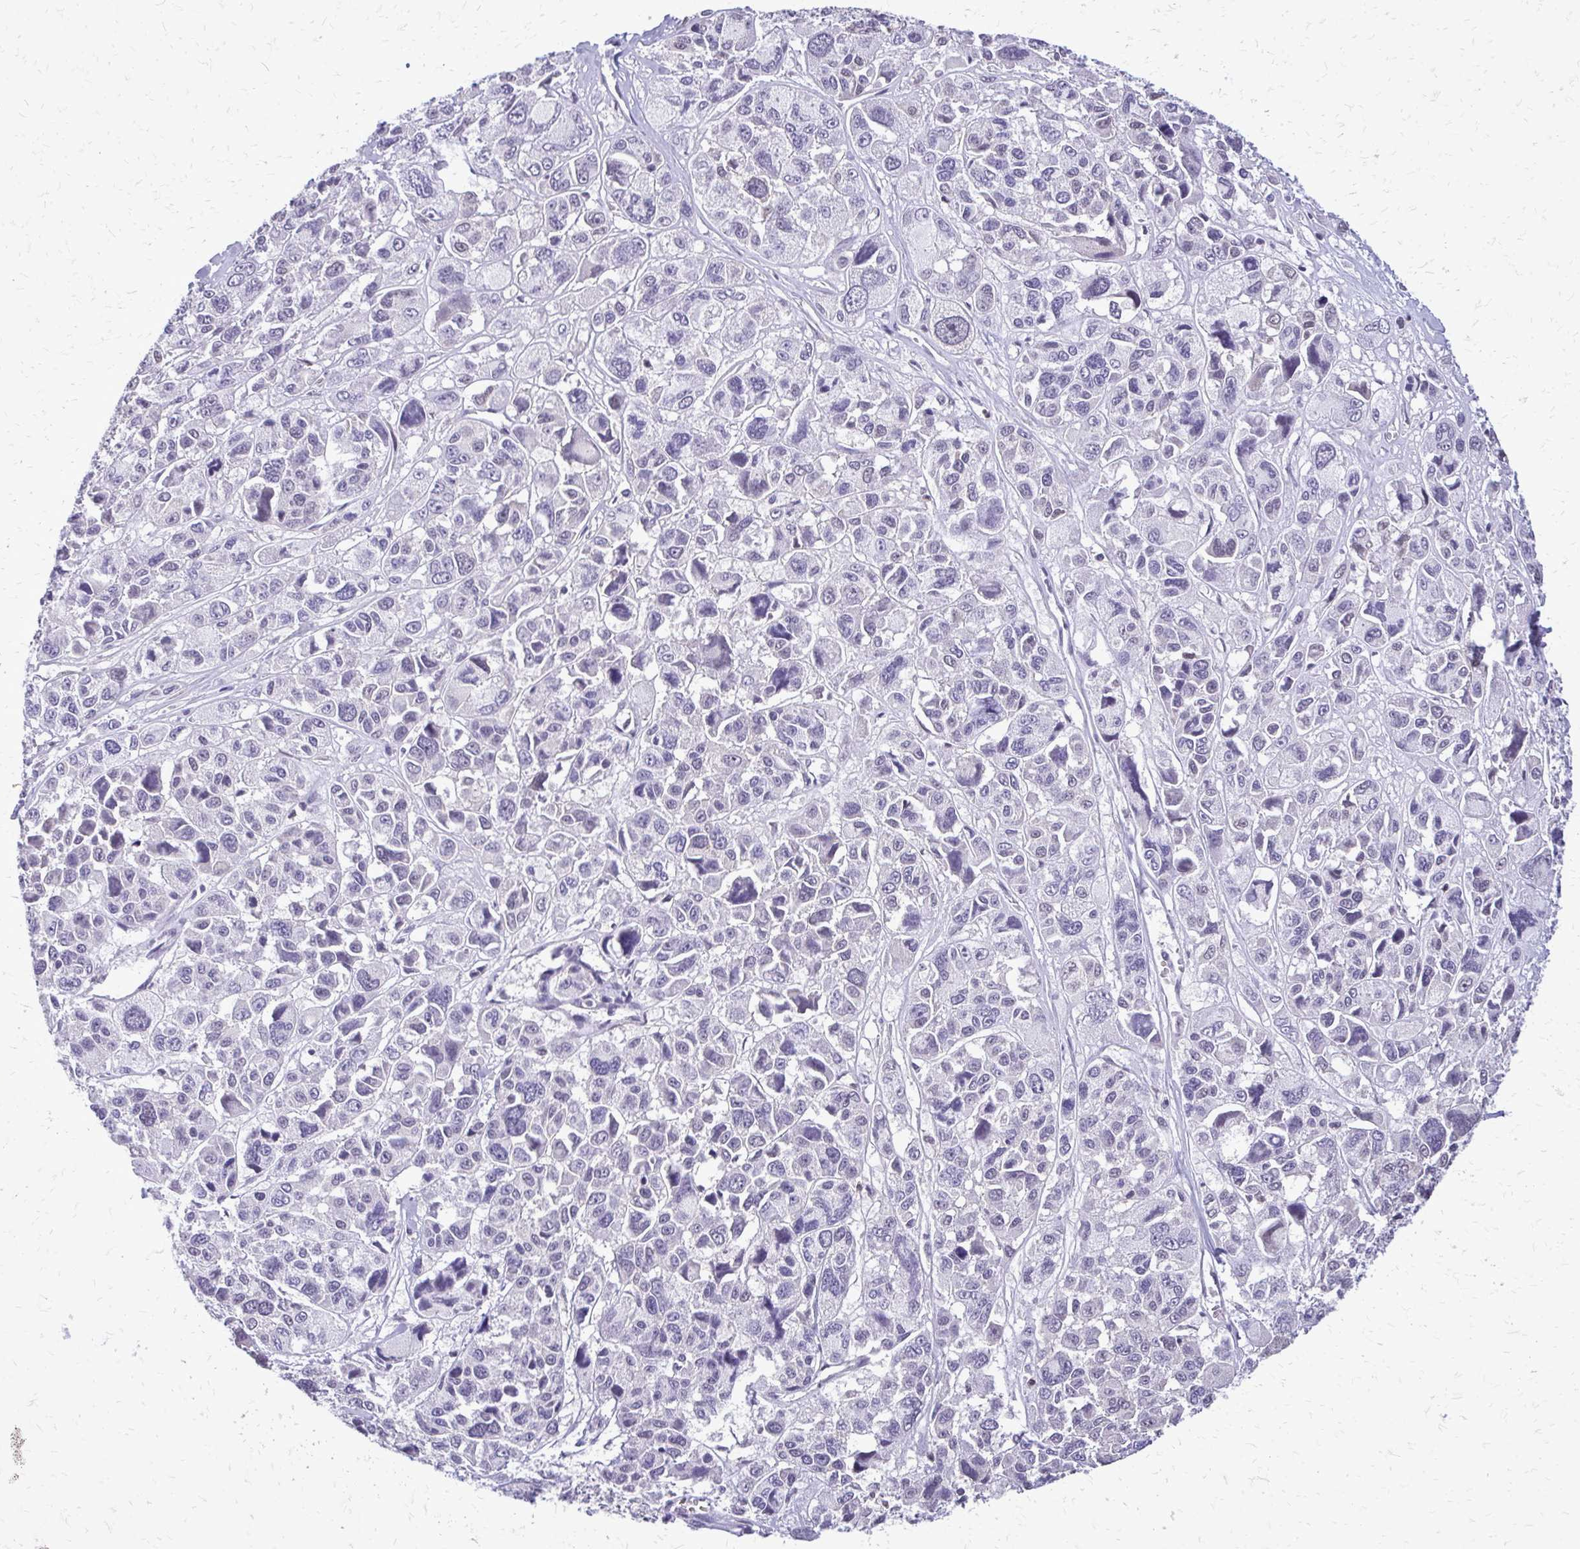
{"staining": {"intensity": "negative", "quantity": "none", "location": "none"}, "tissue": "melanoma", "cell_type": "Tumor cells", "image_type": "cancer", "snomed": [{"axis": "morphology", "description": "Malignant melanoma, NOS"}, {"axis": "topography", "description": "Skin"}], "caption": "Malignant melanoma stained for a protein using IHC exhibits no staining tumor cells.", "gene": "AKAP5", "patient": {"sex": "female", "age": 66}}